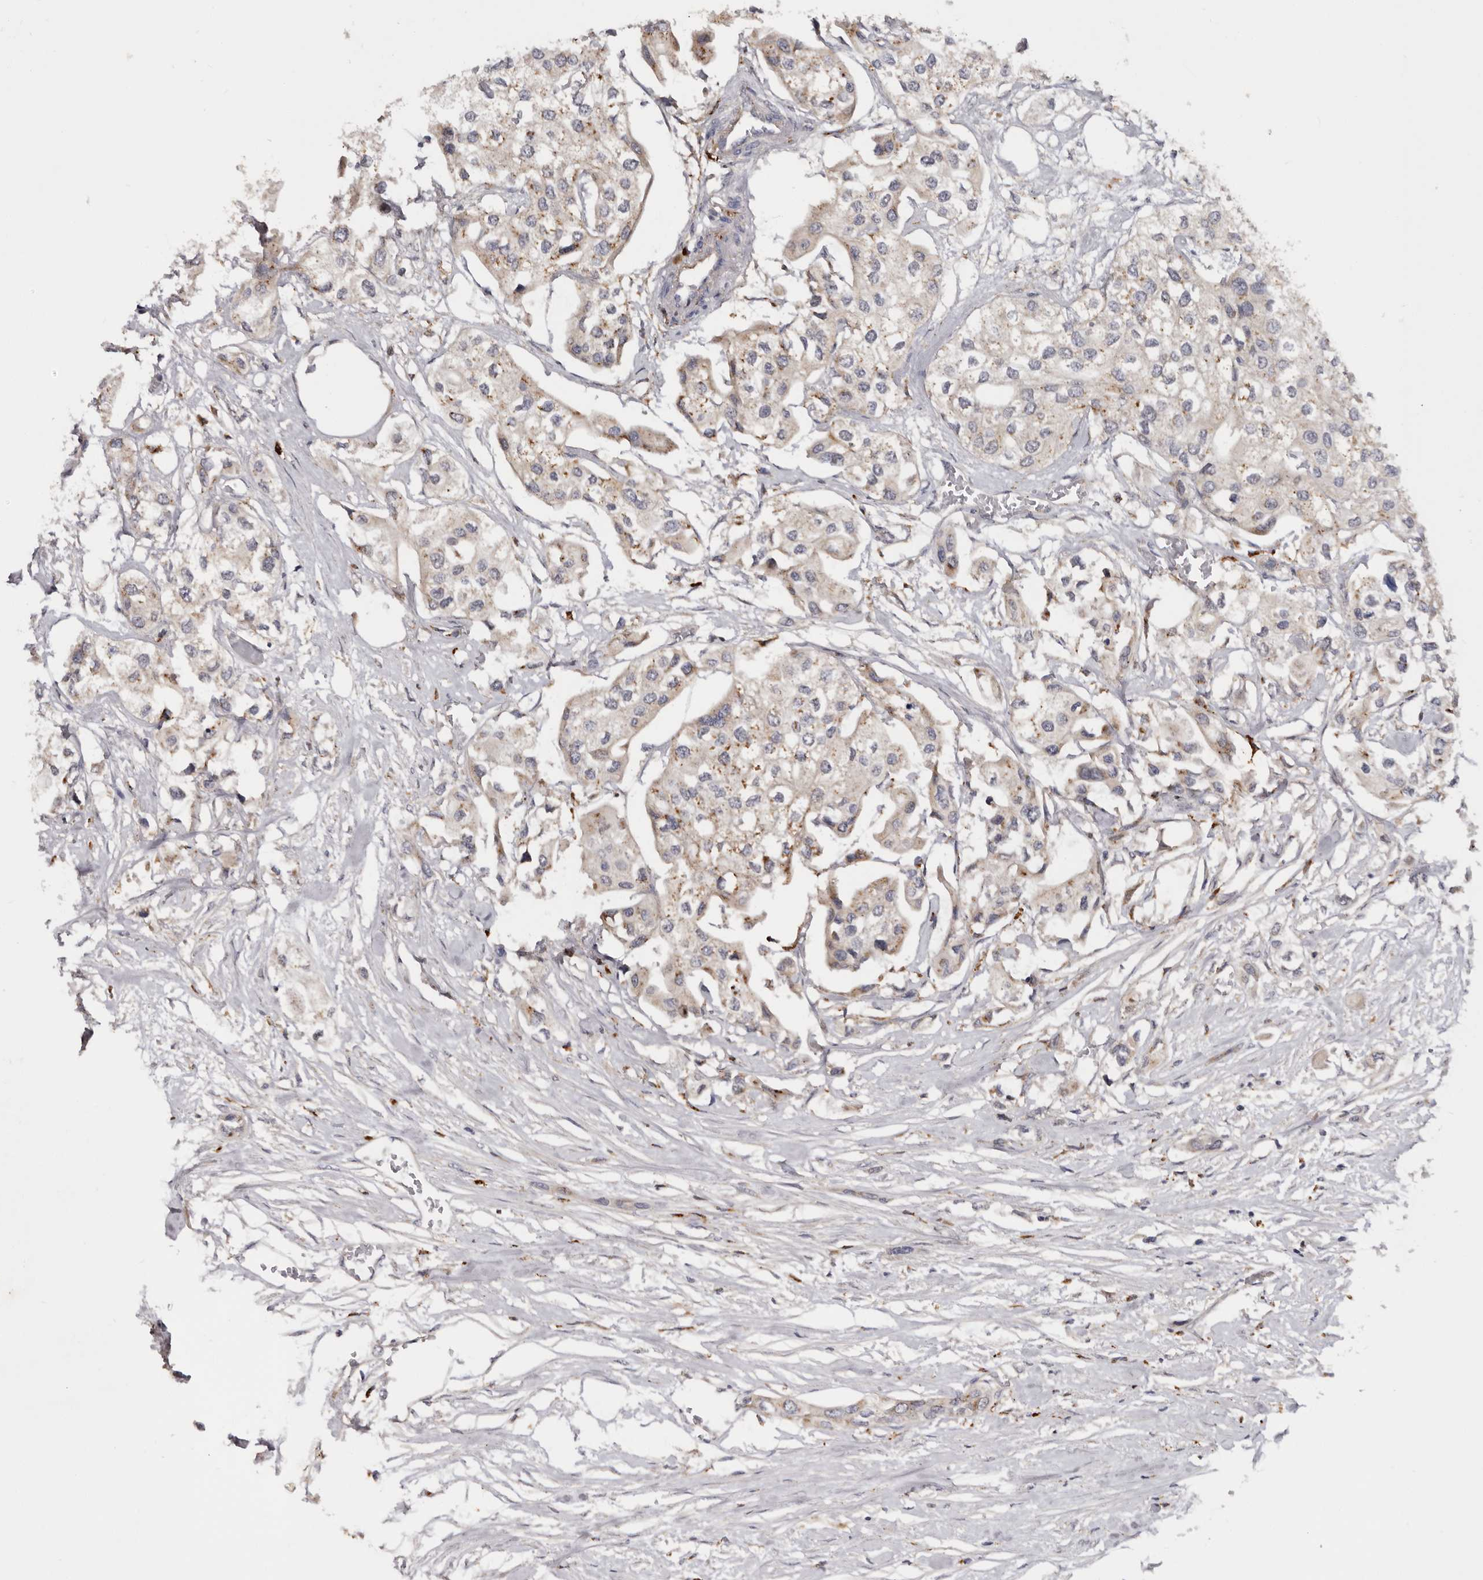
{"staining": {"intensity": "weak", "quantity": "25%-75%", "location": "cytoplasmic/membranous"}, "tissue": "urothelial cancer", "cell_type": "Tumor cells", "image_type": "cancer", "snomed": [{"axis": "morphology", "description": "Urothelial carcinoma, High grade"}, {"axis": "topography", "description": "Urinary bladder"}], "caption": "Weak cytoplasmic/membranous protein positivity is appreciated in approximately 25%-75% of tumor cells in high-grade urothelial carcinoma.", "gene": "DAP", "patient": {"sex": "male", "age": 64}}